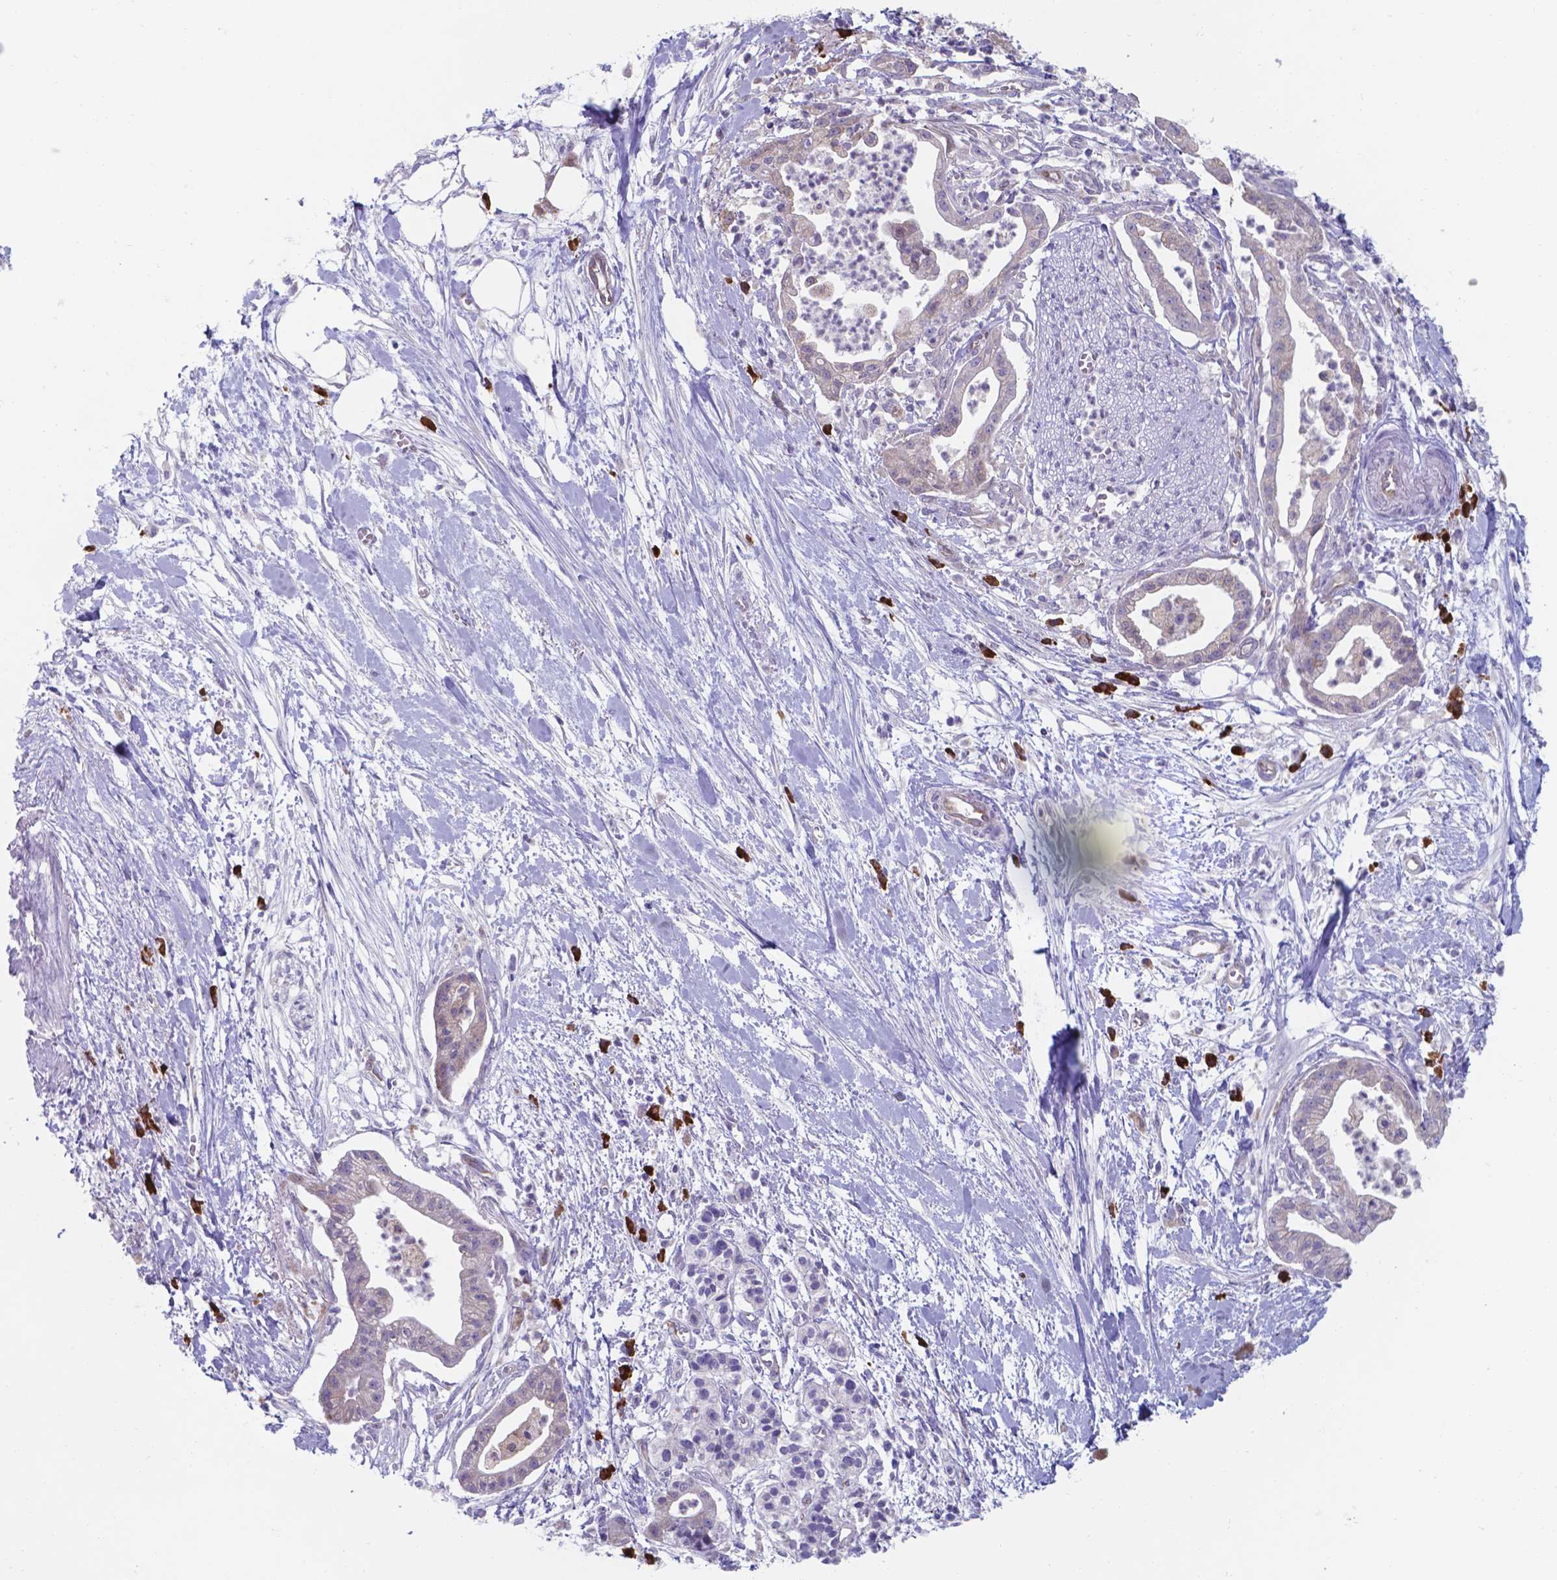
{"staining": {"intensity": "negative", "quantity": "none", "location": "none"}, "tissue": "pancreatic cancer", "cell_type": "Tumor cells", "image_type": "cancer", "snomed": [{"axis": "morphology", "description": "Normal tissue, NOS"}, {"axis": "morphology", "description": "Adenocarcinoma, NOS"}, {"axis": "topography", "description": "Lymph node"}, {"axis": "topography", "description": "Pancreas"}], "caption": "This is an immunohistochemistry (IHC) histopathology image of human pancreatic cancer. There is no expression in tumor cells.", "gene": "UBE2J1", "patient": {"sex": "female", "age": 58}}